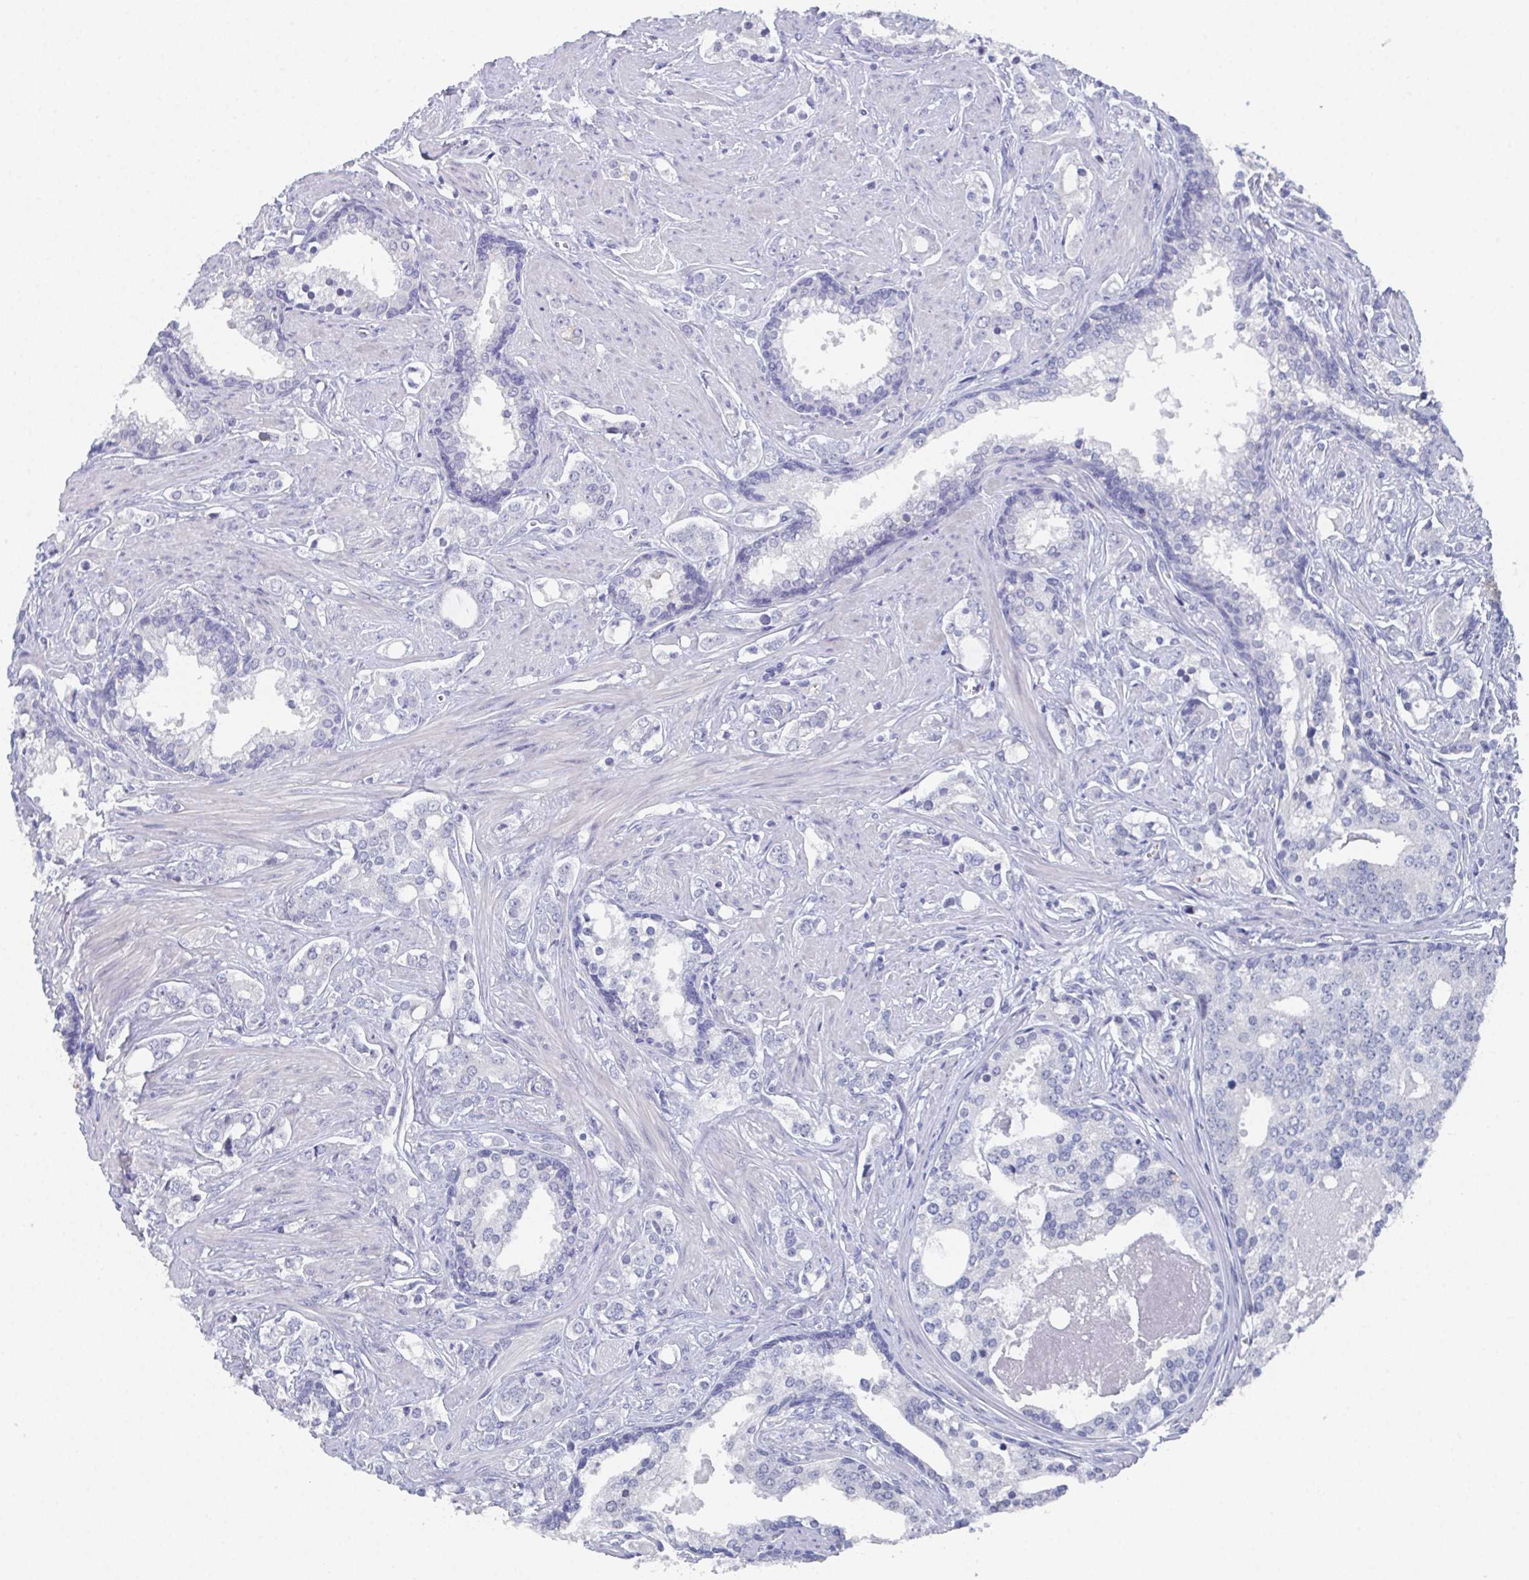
{"staining": {"intensity": "negative", "quantity": "none", "location": "none"}, "tissue": "prostate cancer", "cell_type": "Tumor cells", "image_type": "cancer", "snomed": [{"axis": "morphology", "description": "Adenocarcinoma, Medium grade"}, {"axis": "topography", "description": "Prostate"}], "caption": "Immunohistochemical staining of human prostate adenocarcinoma (medium-grade) shows no significant staining in tumor cells.", "gene": "DYDC2", "patient": {"sex": "male", "age": 57}}